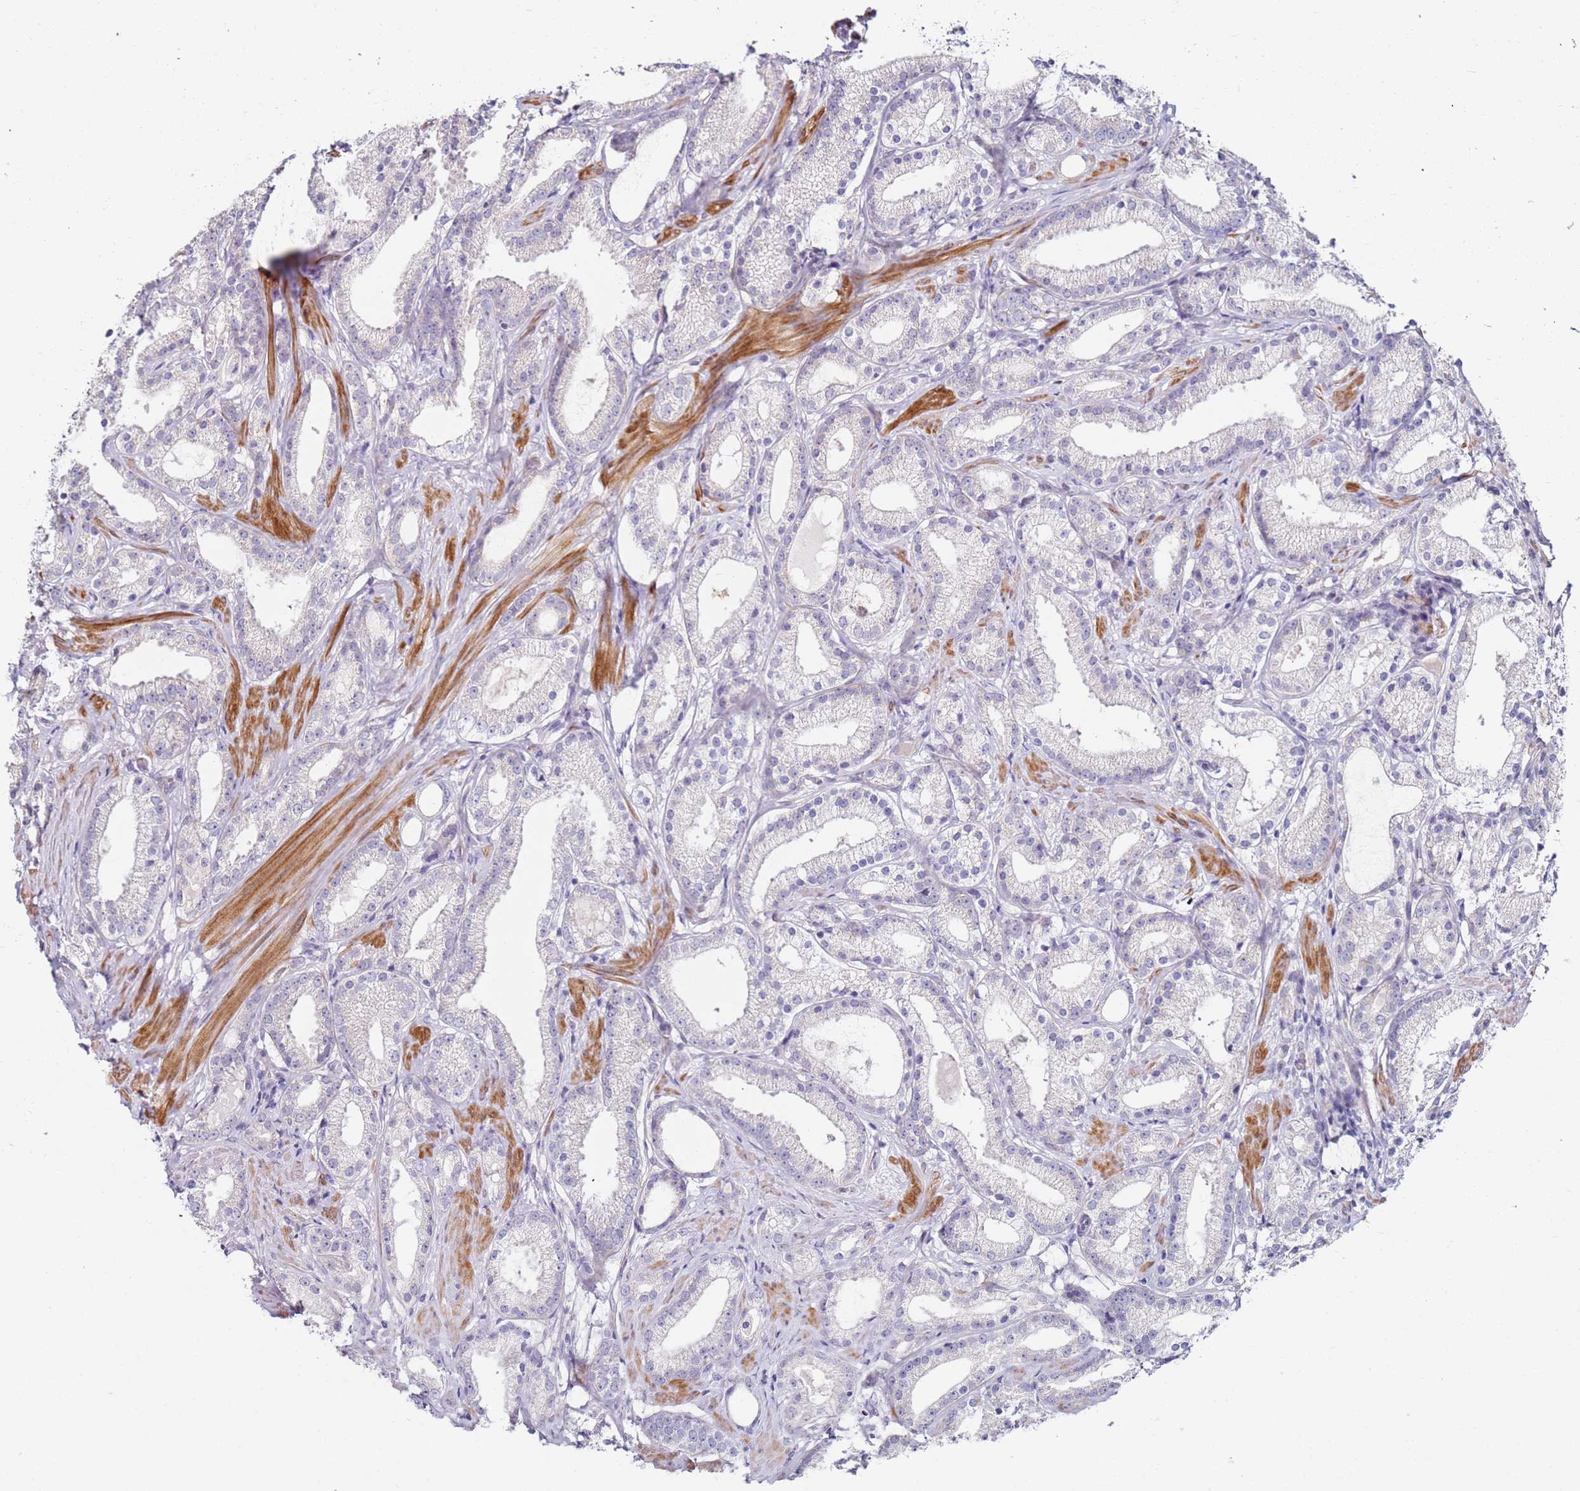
{"staining": {"intensity": "negative", "quantity": "none", "location": "none"}, "tissue": "prostate cancer", "cell_type": "Tumor cells", "image_type": "cancer", "snomed": [{"axis": "morphology", "description": "Adenocarcinoma, Low grade"}, {"axis": "topography", "description": "Prostate"}], "caption": "Tumor cells show no significant positivity in prostate cancer.", "gene": "RARS2", "patient": {"sex": "male", "age": 57}}